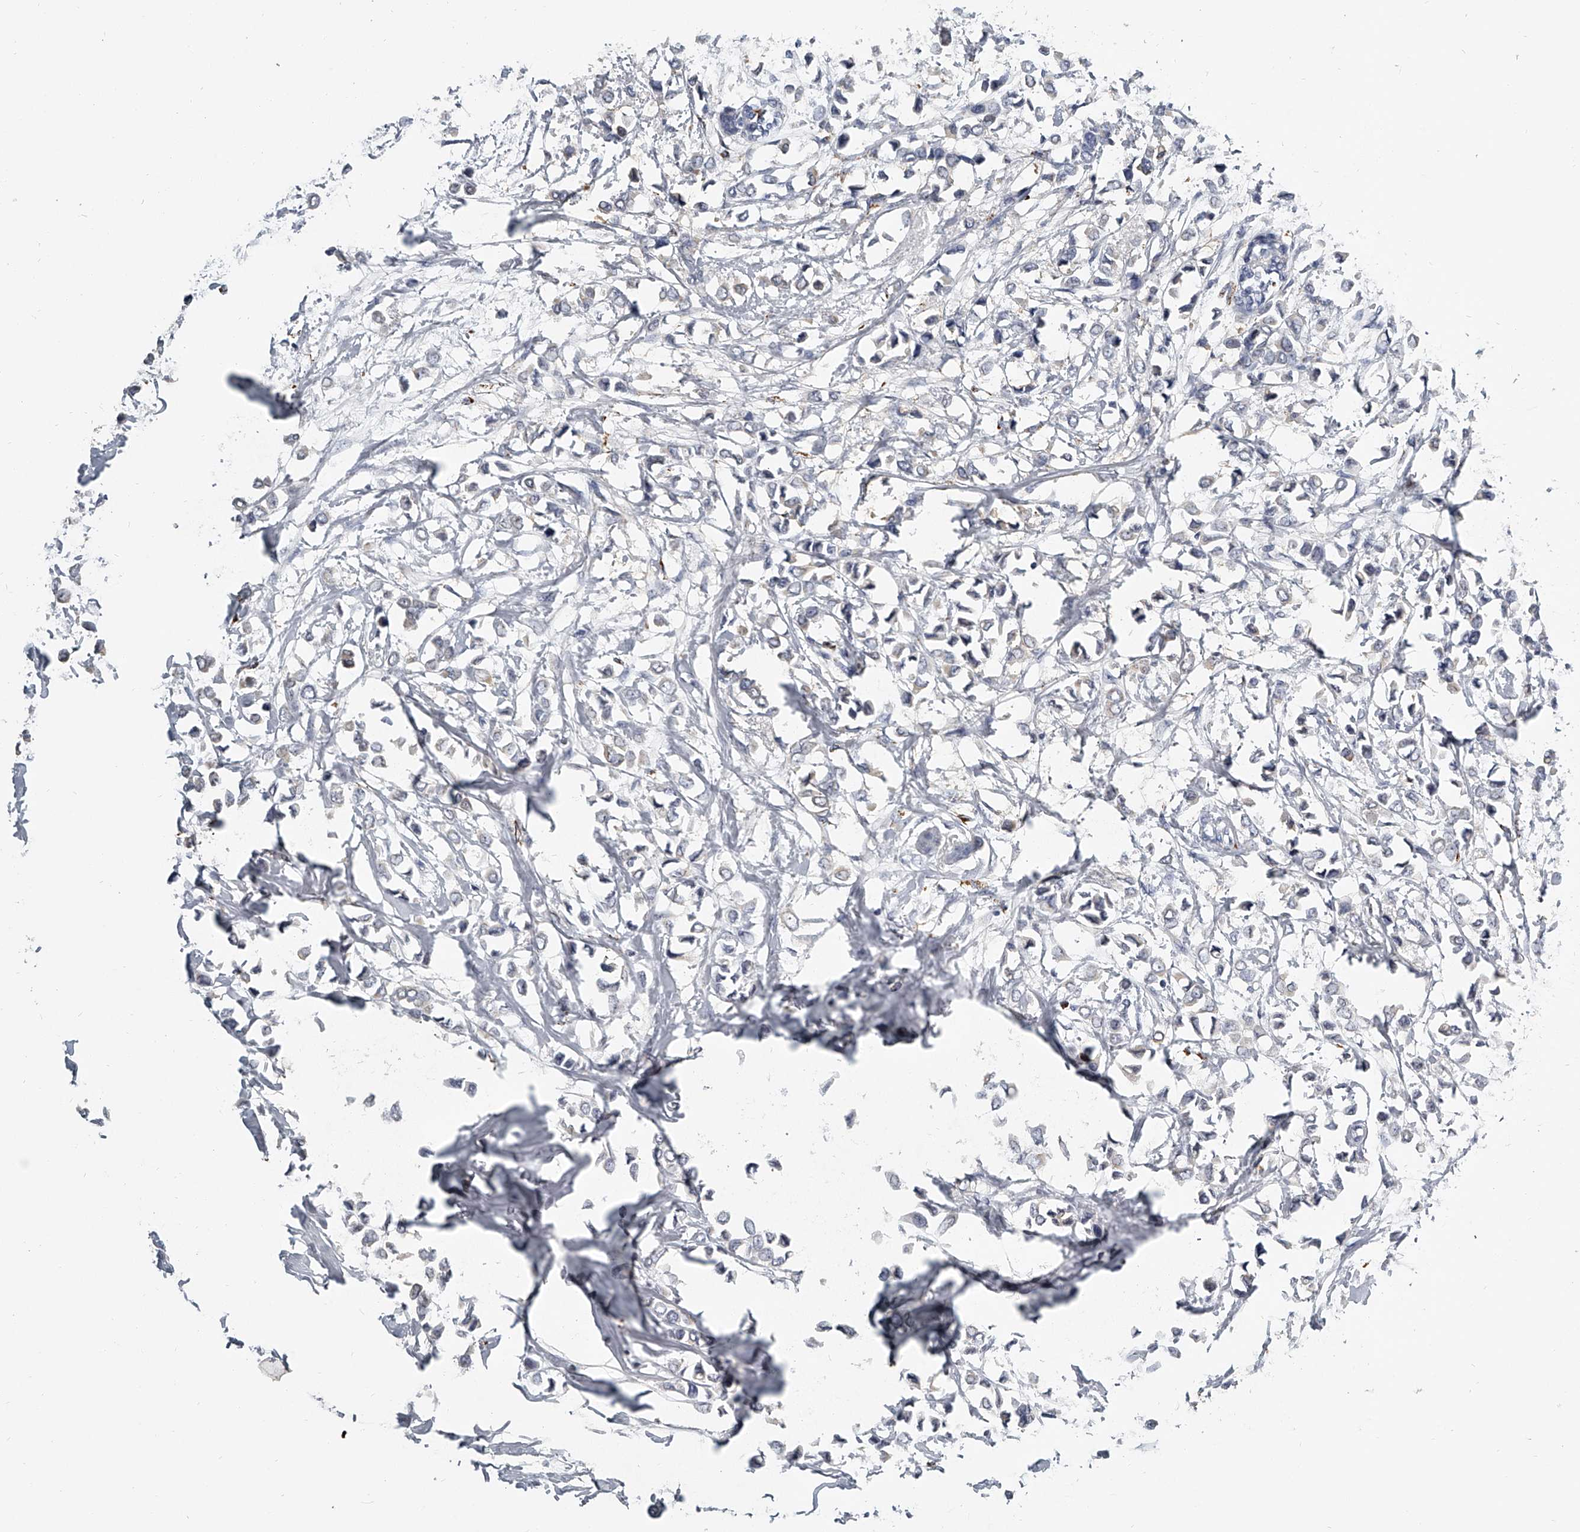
{"staining": {"intensity": "negative", "quantity": "none", "location": "none"}, "tissue": "breast cancer", "cell_type": "Tumor cells", "image_type": "cancer", "snomed": [{"axis": "morphology", "description": "Lobular carcinoma"}, {"axis": "topography", "description": "Breast"}], "caption": "High magnification brightfield microscopy of breast cancer stained with DAB (3,3'-diaminobenzidine) (brown) and counterstained with hematoxylin (blue): tumor cells show no significant expression.", "gene": "KLHL7", "patient": {"sex": "female", "age": 51}}